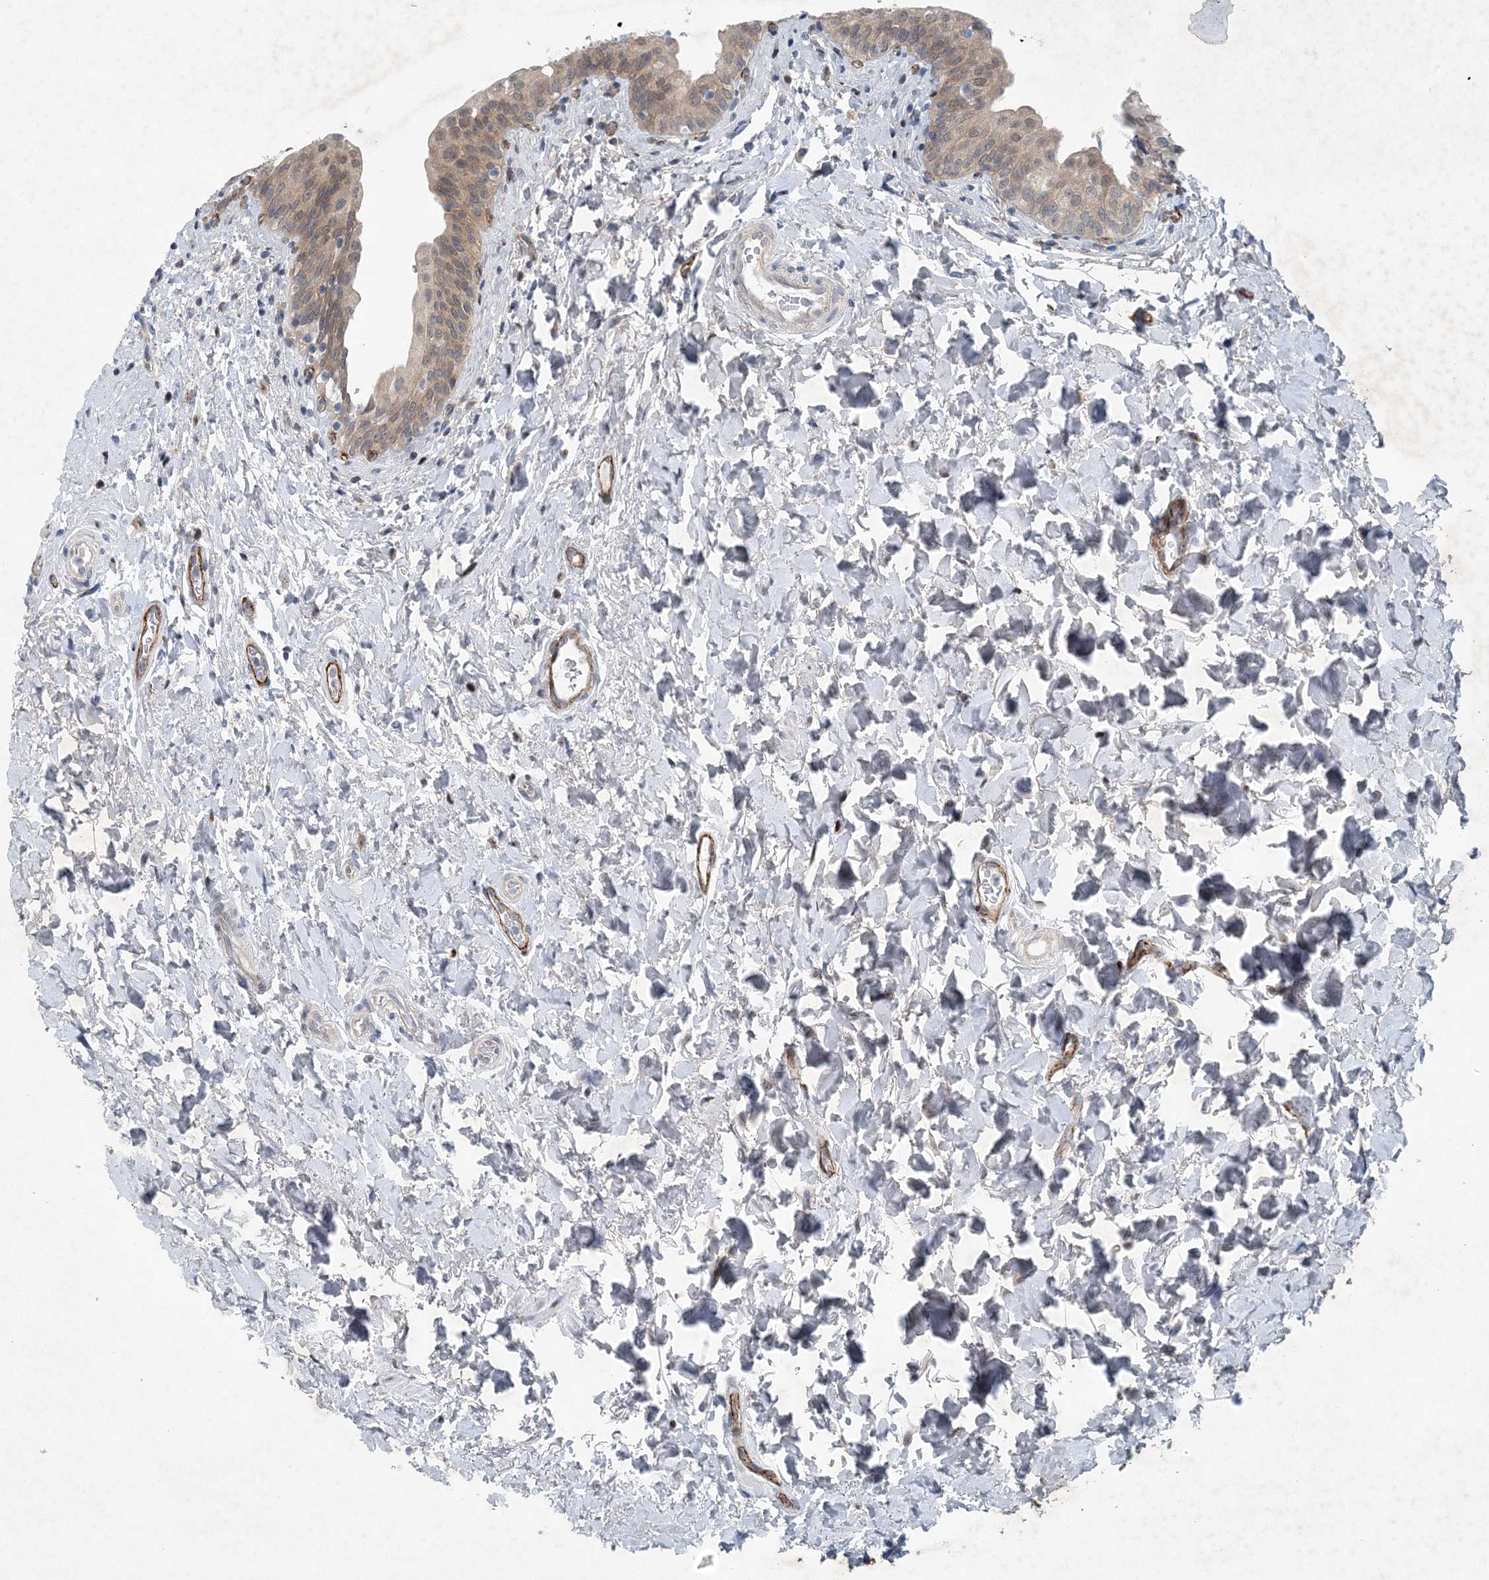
{"staining": {"intensity": "moderate", "quantity": "25%-75%", "location": "cytoplasmic/membranous,nuclear"}, "tissue": "urinary bladder", "cell_type": "Urothelial cells", "image_type": "normal", "snomed": [{"axis": "morphology", "description": "Normal tissue, NOS"}, {"axis": "topography", "description": "Urinary bladder"}], "caption": "Moderate cytoplasmic/membranous,nuclear protein positivity is appreciated in about 25%-75% of urothelial cells in urinary bladder.", "gene": "HIKESHI", "patient": {"sex": "male", "age": 83}}